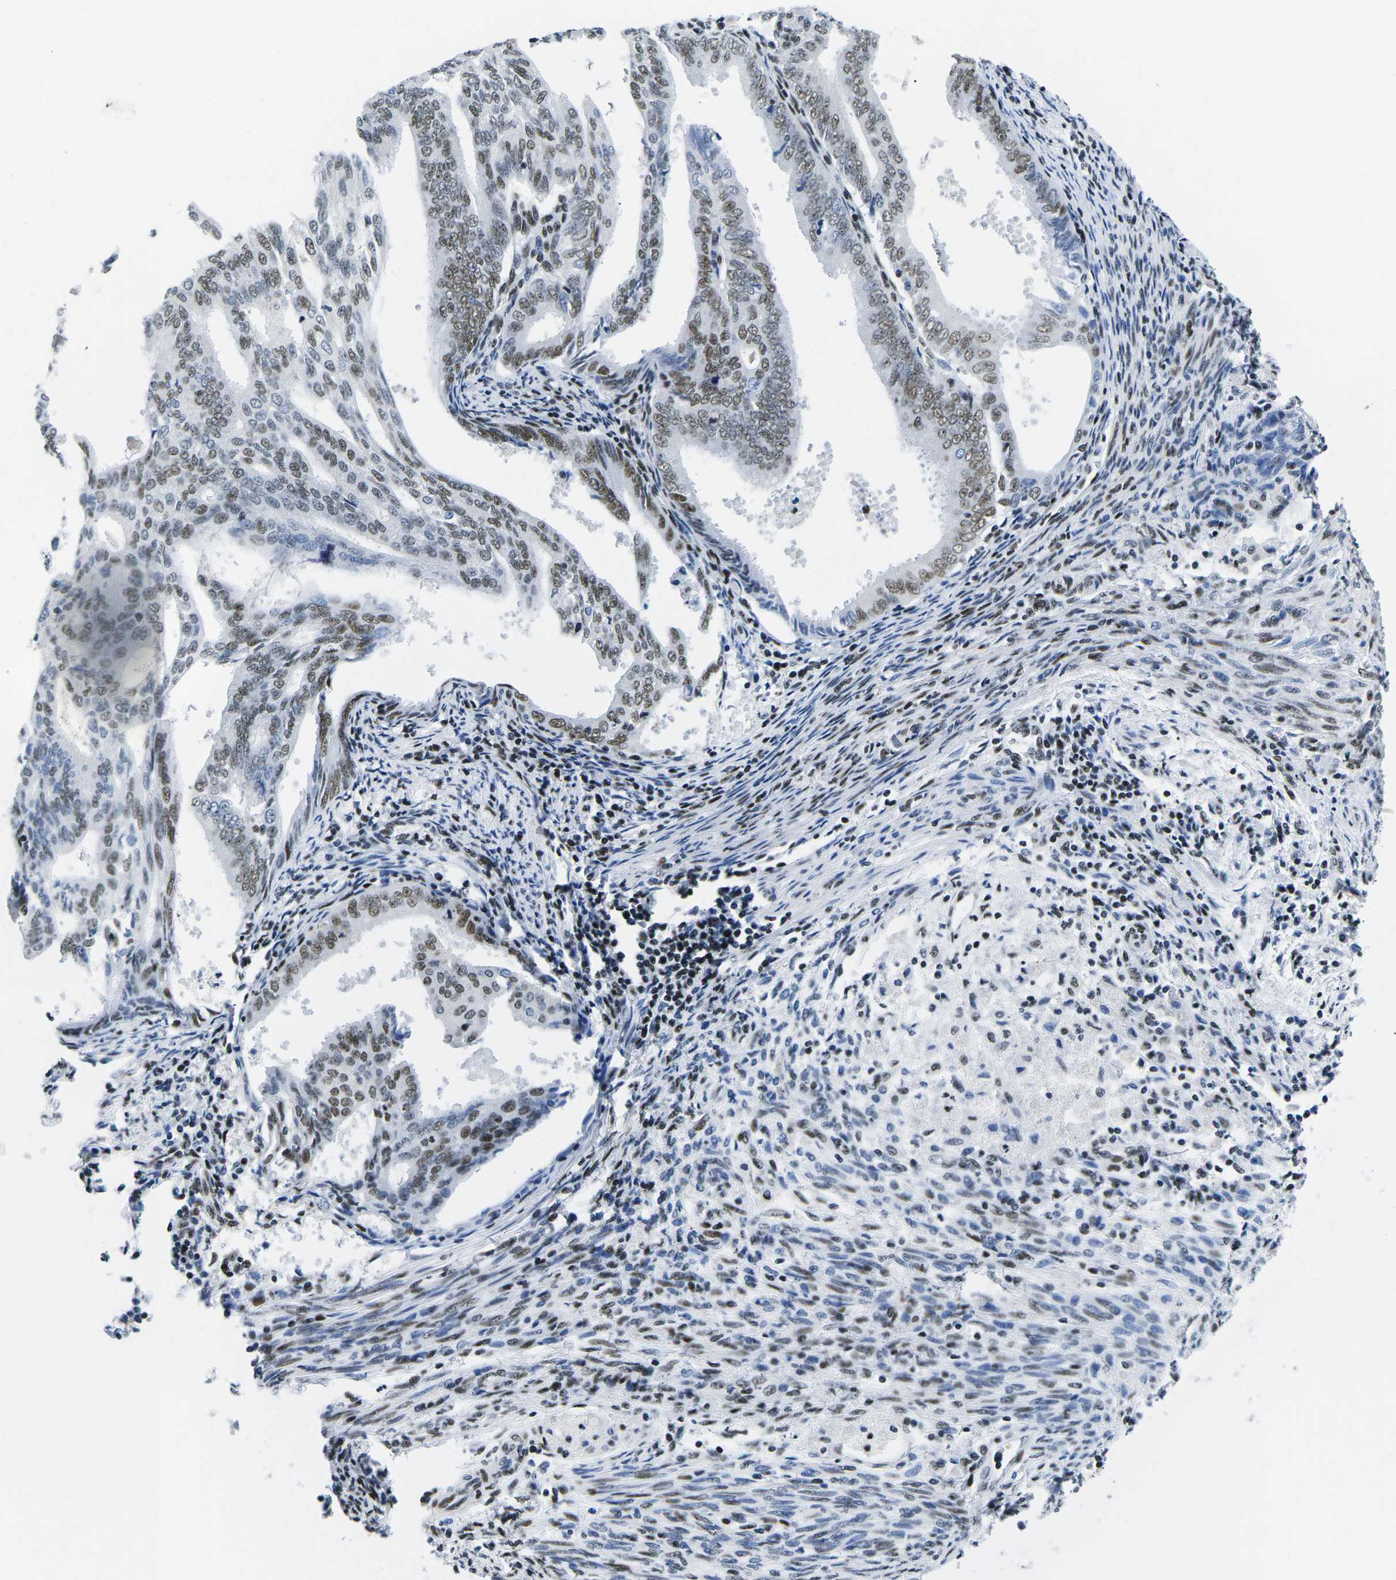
{"staining": {"intensity": "moderate", "quantity": ">75%", "location": "nuclear"}, "tissue": "endometrial cancer", "cell_type": "Tumor cells", "image_type": "cancer", "snomed": [{"axis": "morphology", "description": "Adenocarcinoma, NOS"}, {"axis": "topography", "description": "Endometrium"}], "caption": "Moderate nuclear protein staining is present in about >75% of tumor cells in adenocarcinoma (endometrial). The staining is performed using DAB (3,3'-diaminobenzidine) brown chromogen to label protein expression. The nuclei are counter-stained blue using hematoxylin.", "gene": "ATF1", "patient": {"sex": "female", "age": 58}}